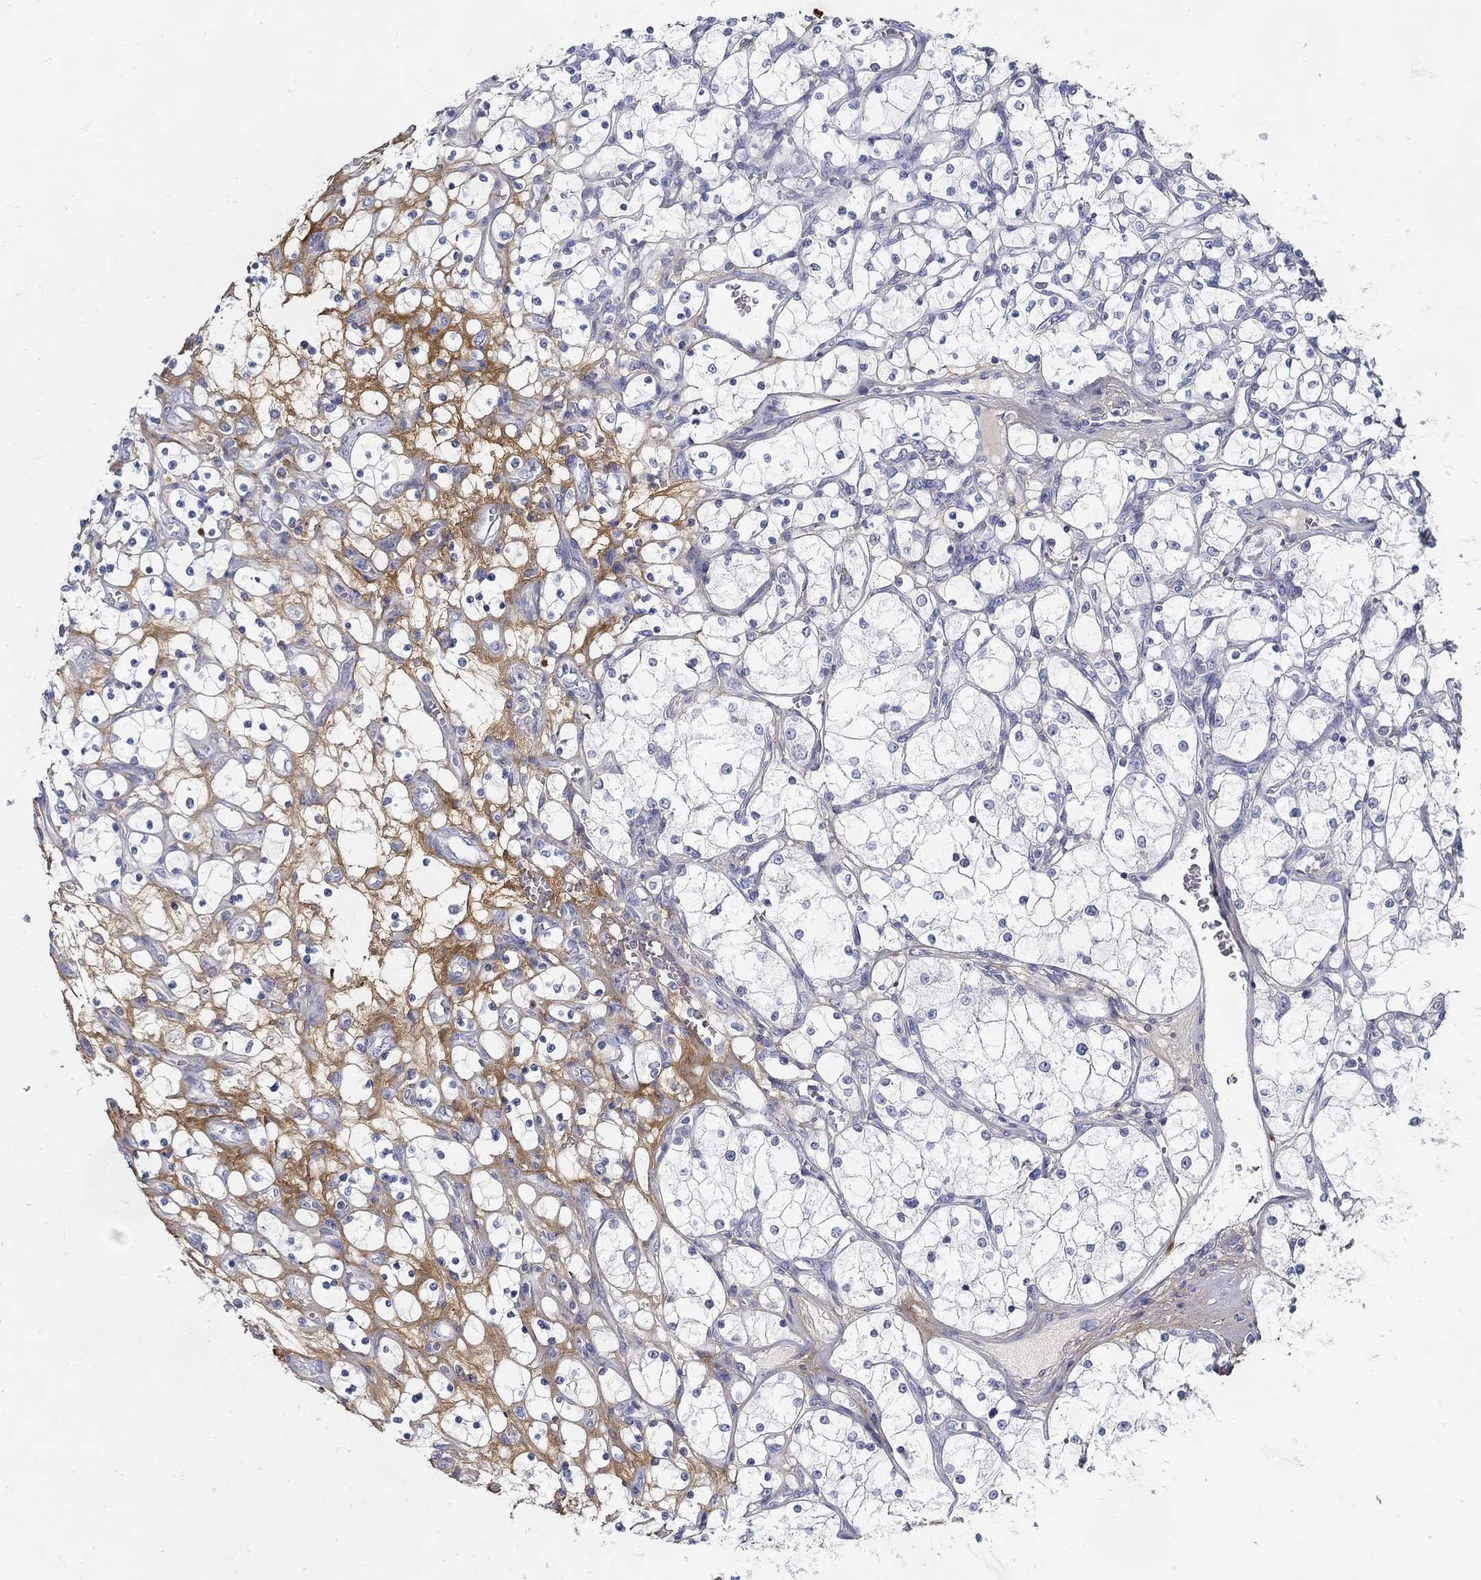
{"staining": {"intensity": "negative", "quantity": "none", "location": "none"}, "tissue": "renal cancer", "cell_type": "Tumor cells", "image_type": "cancer", "snomed": [{"axis": "morphology", "description": "Adenocarcinoma, NOS"}, {"axis": "topography", "description": "Kidney"}], "caption": "This photomicrograph is of renal cancer (adenocarcinoma) stained with IHC to label a protein in brown with the nuclei are counter-stained blue. There is no expression in tumor cells. (DAB immunohistochemistry (IHC) visualized using brightfield microscopy, high magnification).", "gene": "TGFBI", "patient": {"sex": "female", "age": 69}}